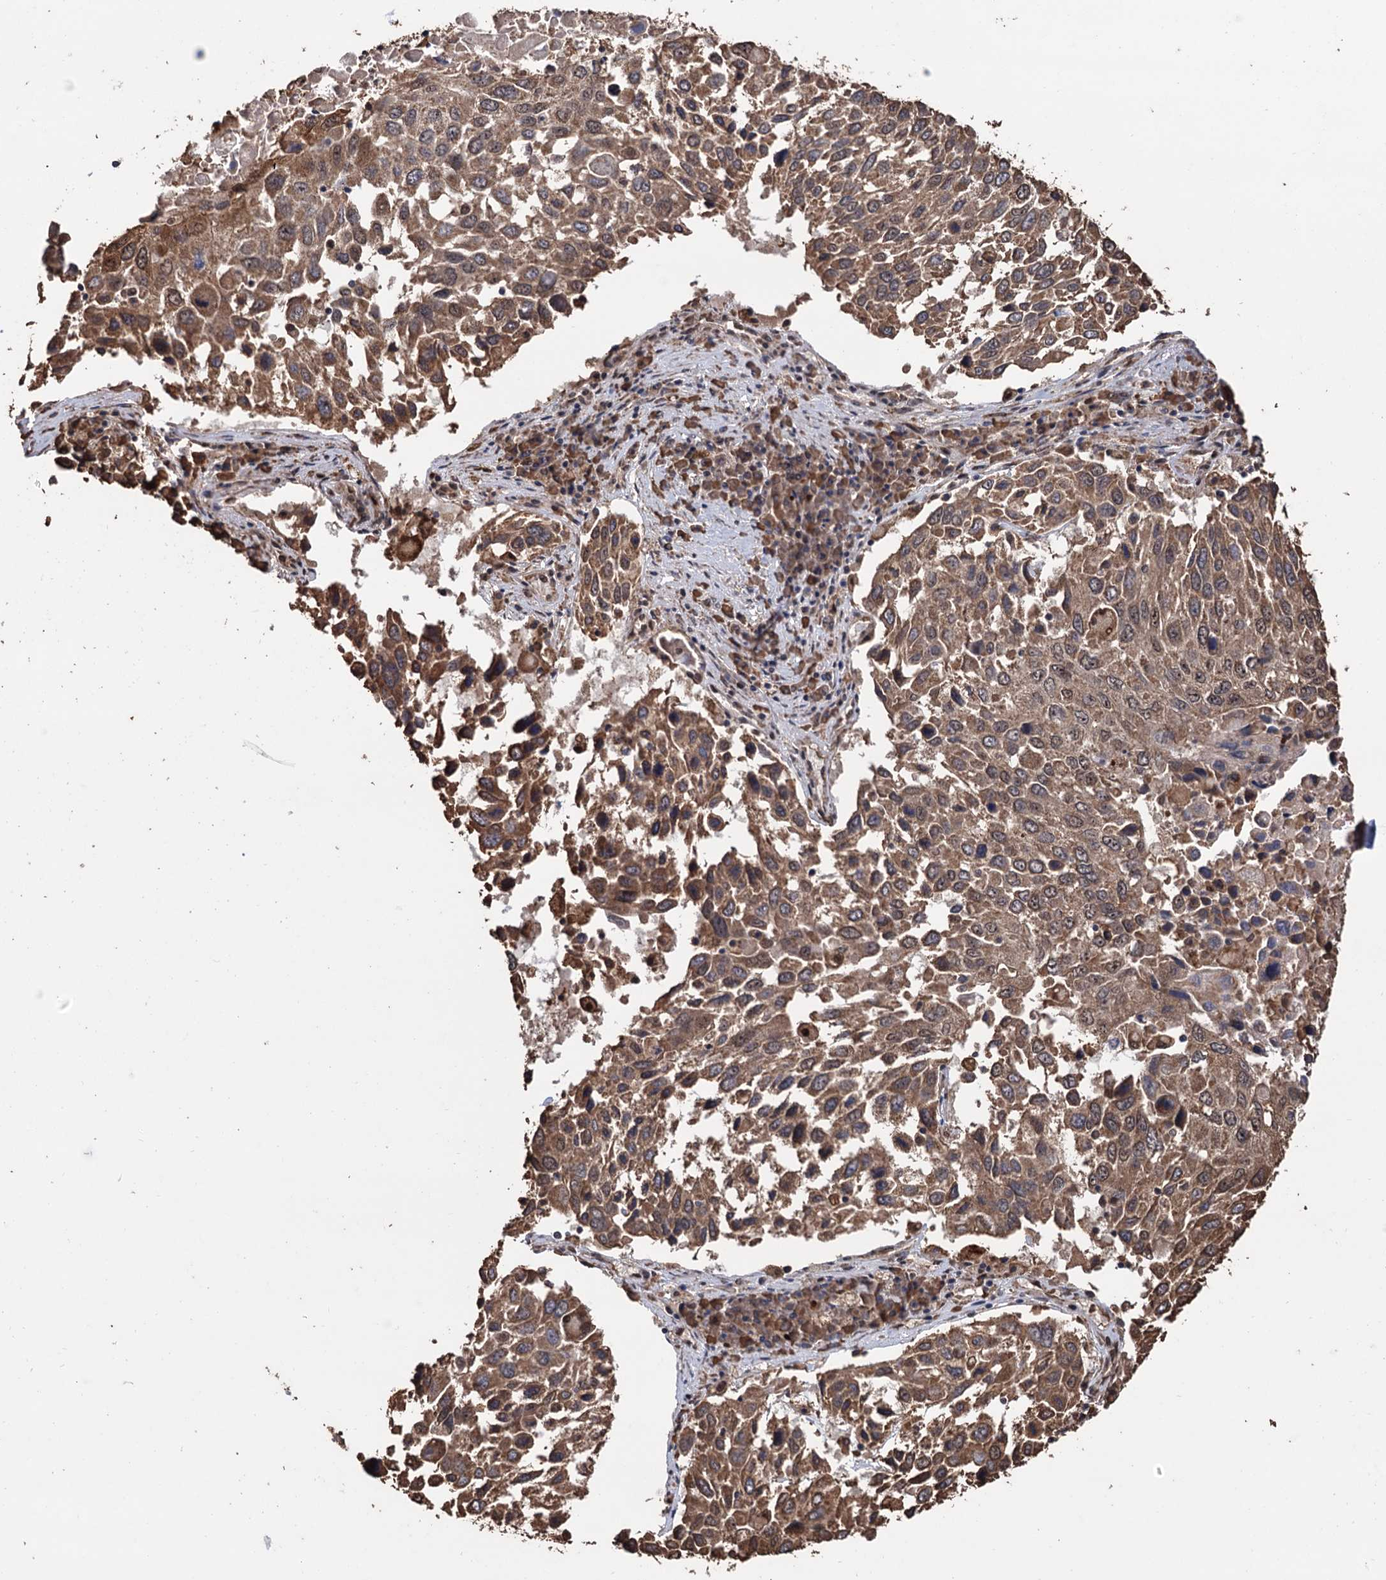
{"staining": {"intensity": "moderate", "quantity": ">75%", "location": "cytoplasmic/membranous"}, "tissue": "lung cancer", "cell_type": "Tumor cells", "image_type": "cancer", "snomed": [{"axis": "morphology", "description": "Squamous cell carcinoma, NOS"}, {"axis": "topography", "description": "Lung"}], "caption": "Squamous cell carcinoma (lung) was stained to show a protein in brown. There is medium levels of moderate cytoplasmic/membranous expression in about >75% of tumor cells.", "gene": "TBC1D12", "patient": {"sex": "male", "age": 65}}